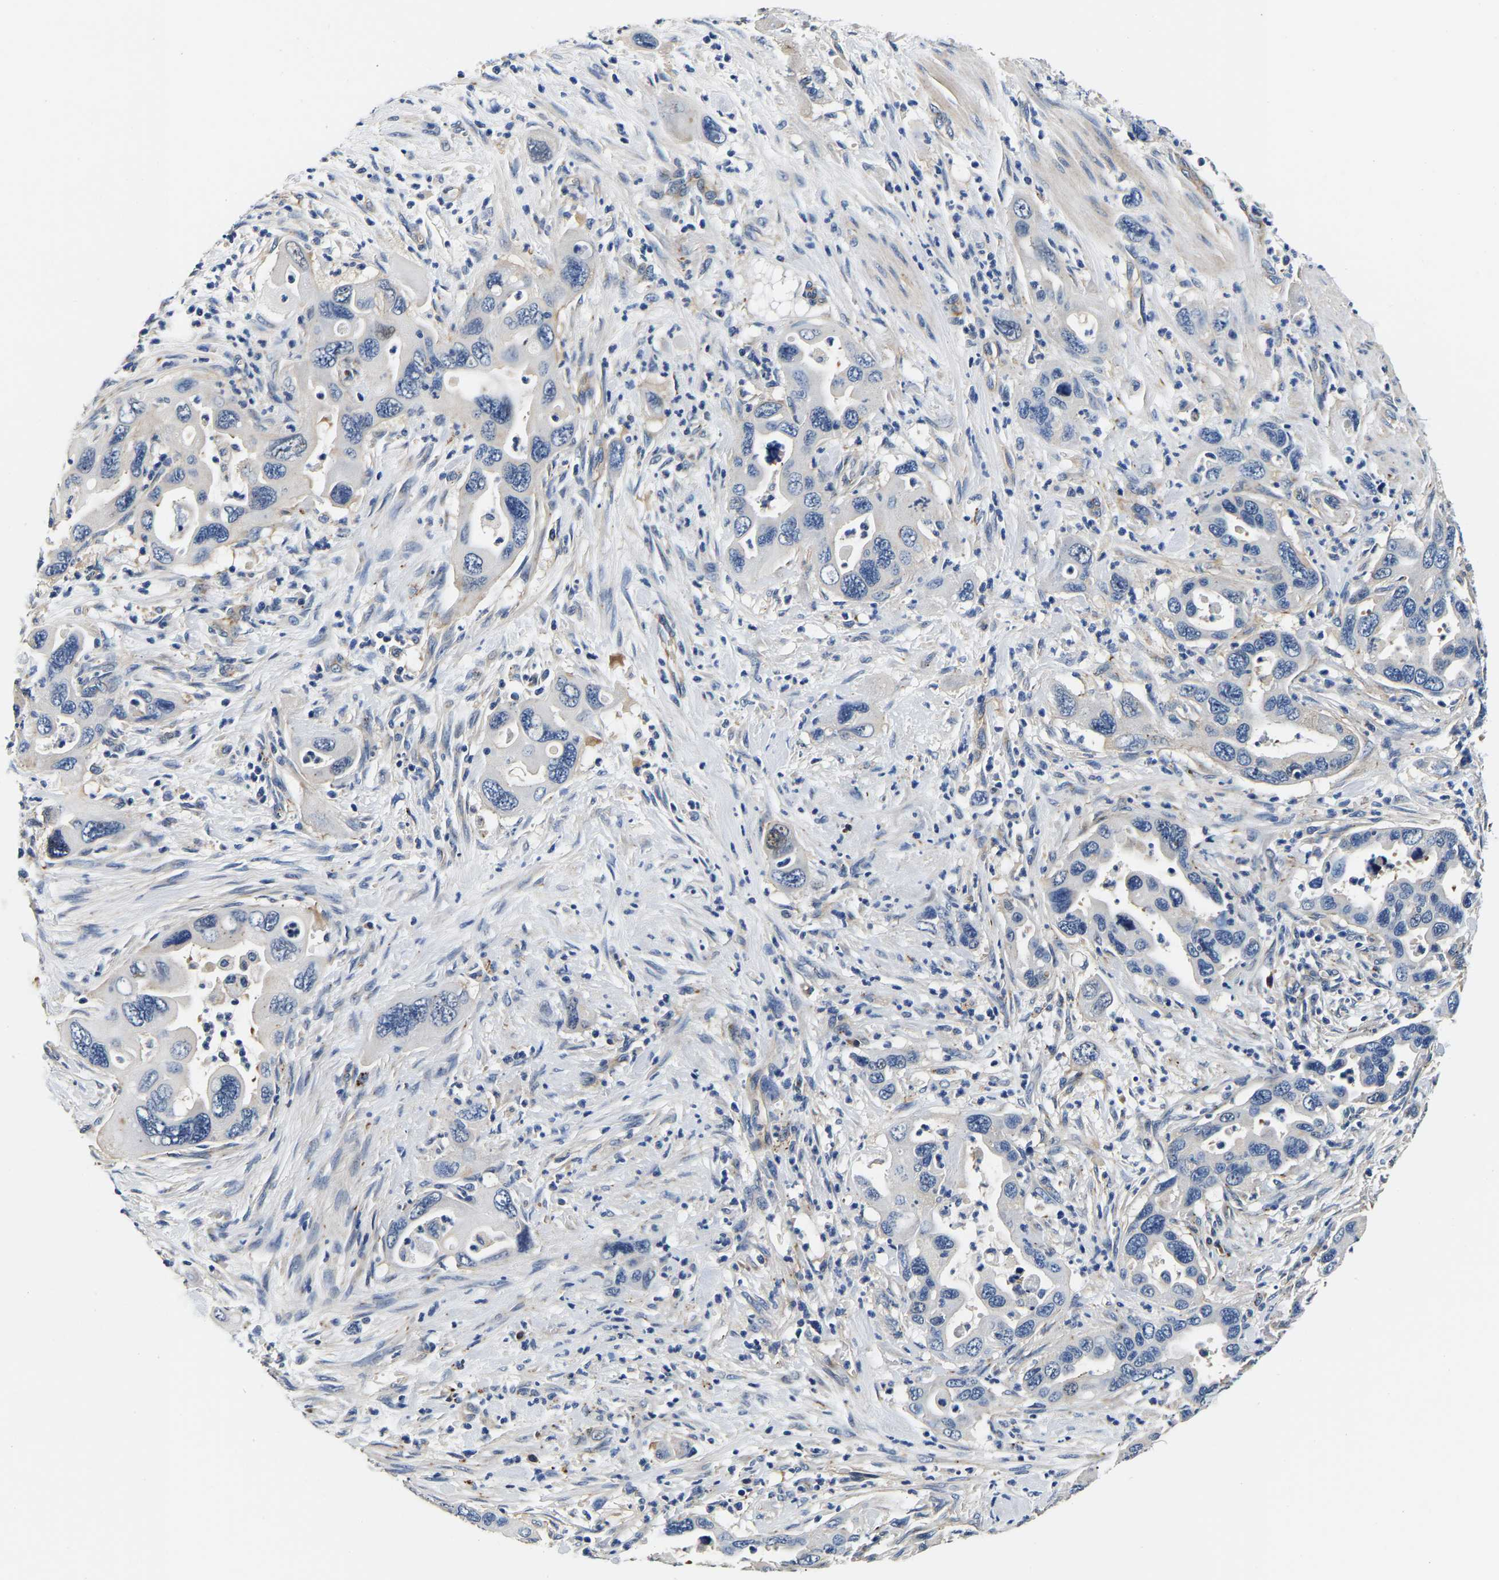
{"staining": {"intensity": "negative", "quantity": "none", "location": "none"}, "tissue": "pancreatic cancer", "cell_type": "Tumor cells", "image_type": "cancer", "snomed": [{"axis": "morphology", "description": "Adenocarcinoma, NOS"}, {"axis": "topography", "description": "Pancreas"}], "caption": "A high-resolution image shows immunohistochemistry (IHC) staining of adenocarcinoma (pancreatic), which reveals no significant expression in tumor cells. (DAB (3,3'-diaminobenzidine) IHC with hematoxylin counter stain).", "gene": "SH3GLB1", "patient": {"sex": "female", "age": 70}}